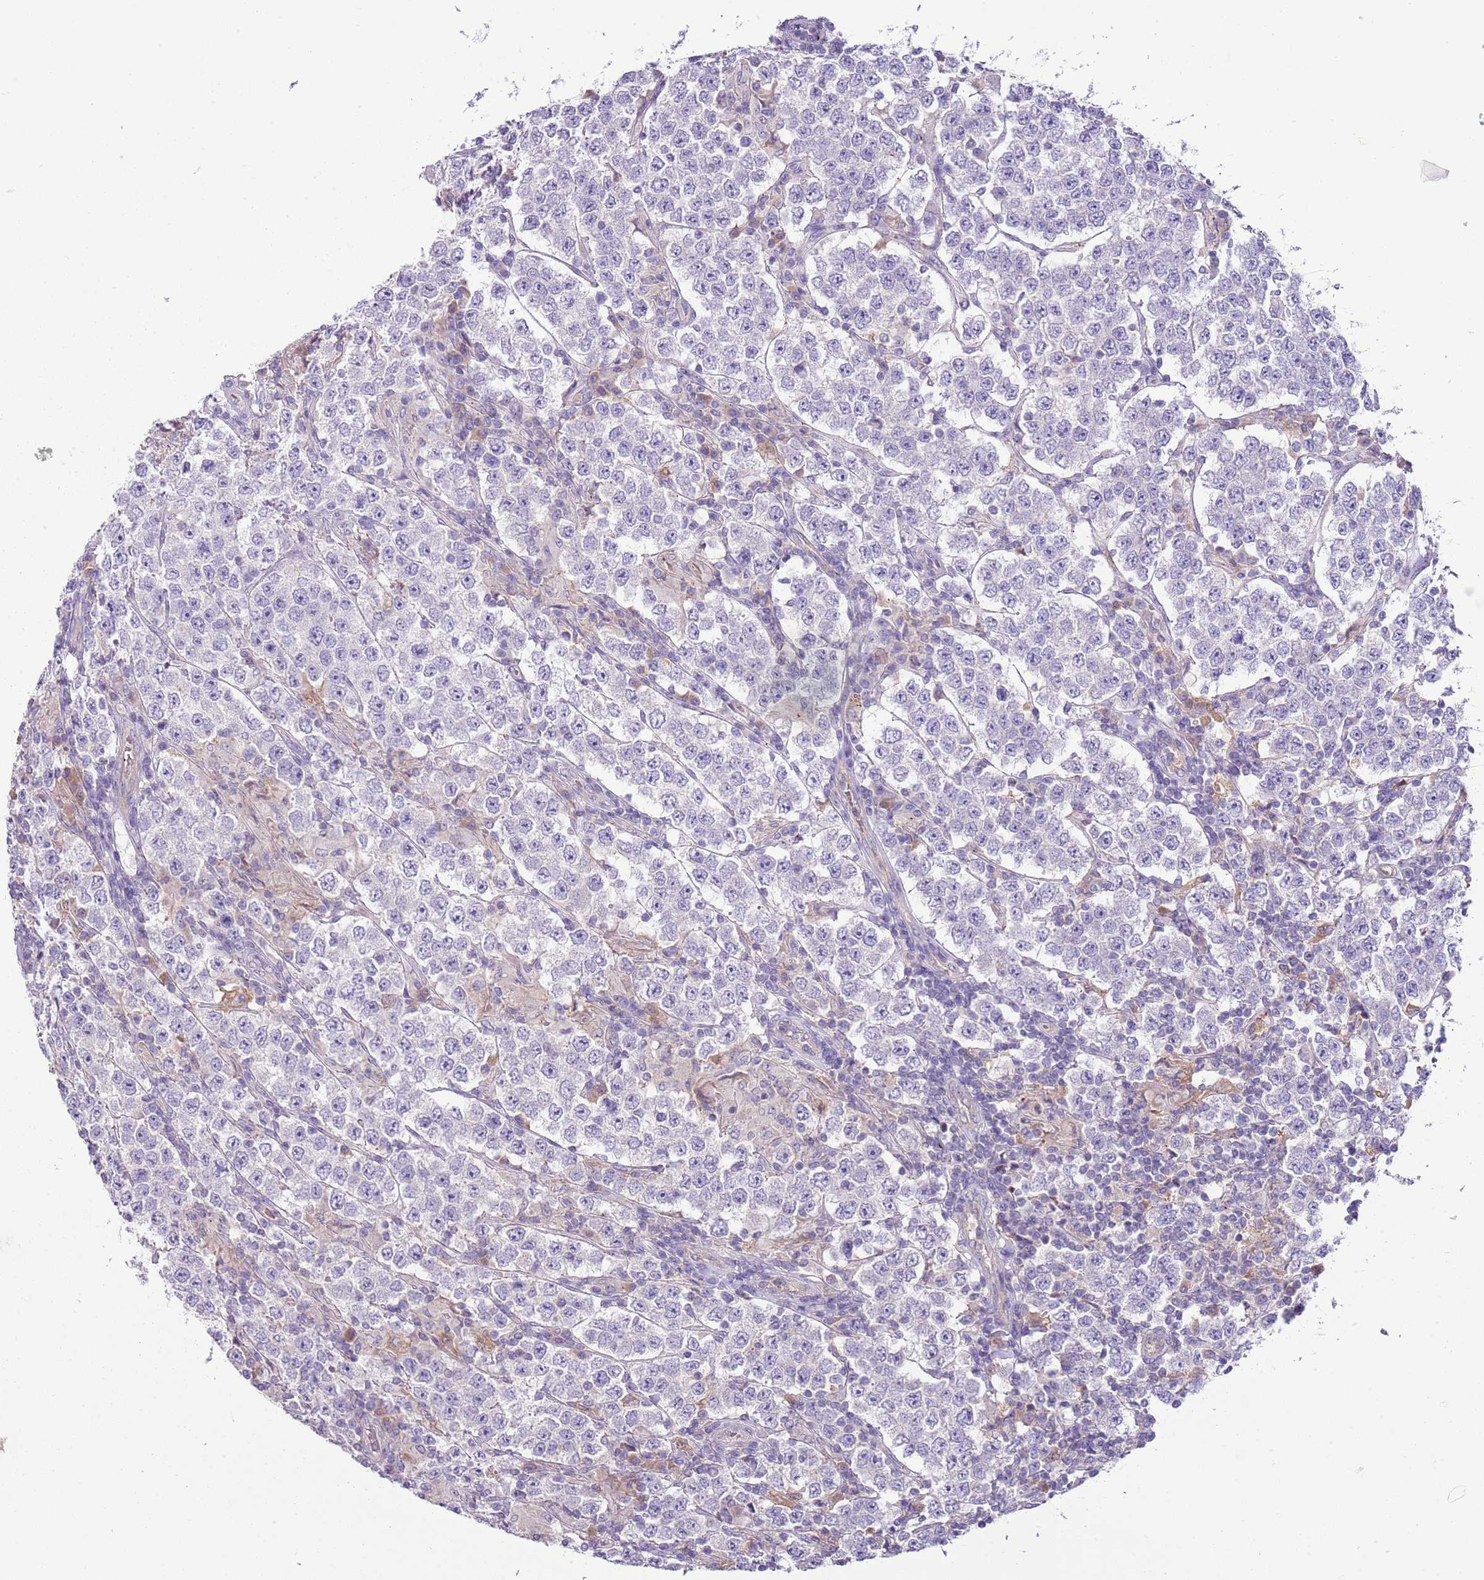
{"staining": {"intensity": "negative", "quantity": "none", "location": "none"}, "tissue": "testis cancer", "cell_type": "Tumor cells", "image_type": "cancer", "snomed": [{"axis": "morphology", "description": "Normal tissue, NOS"}, {"axis": "morphology", "description": "Urothelial carcinoma, High grade"}, {"axis": "morphology", "description": "Seminoma, NOS"}, {"axis": "morphology", "description": "Carcinoma, Embryonal, NOS"}, {"axis": "topography", "description": "Urinary bladder"}, {"axis": "topography", "description": "Testis"}], "caption": "The photomicrograph displays no significant expression in tumor cells of testis embryonal carcinoma.", "gene": "HES3", "patient": {"sex": "male", "age": 41}}